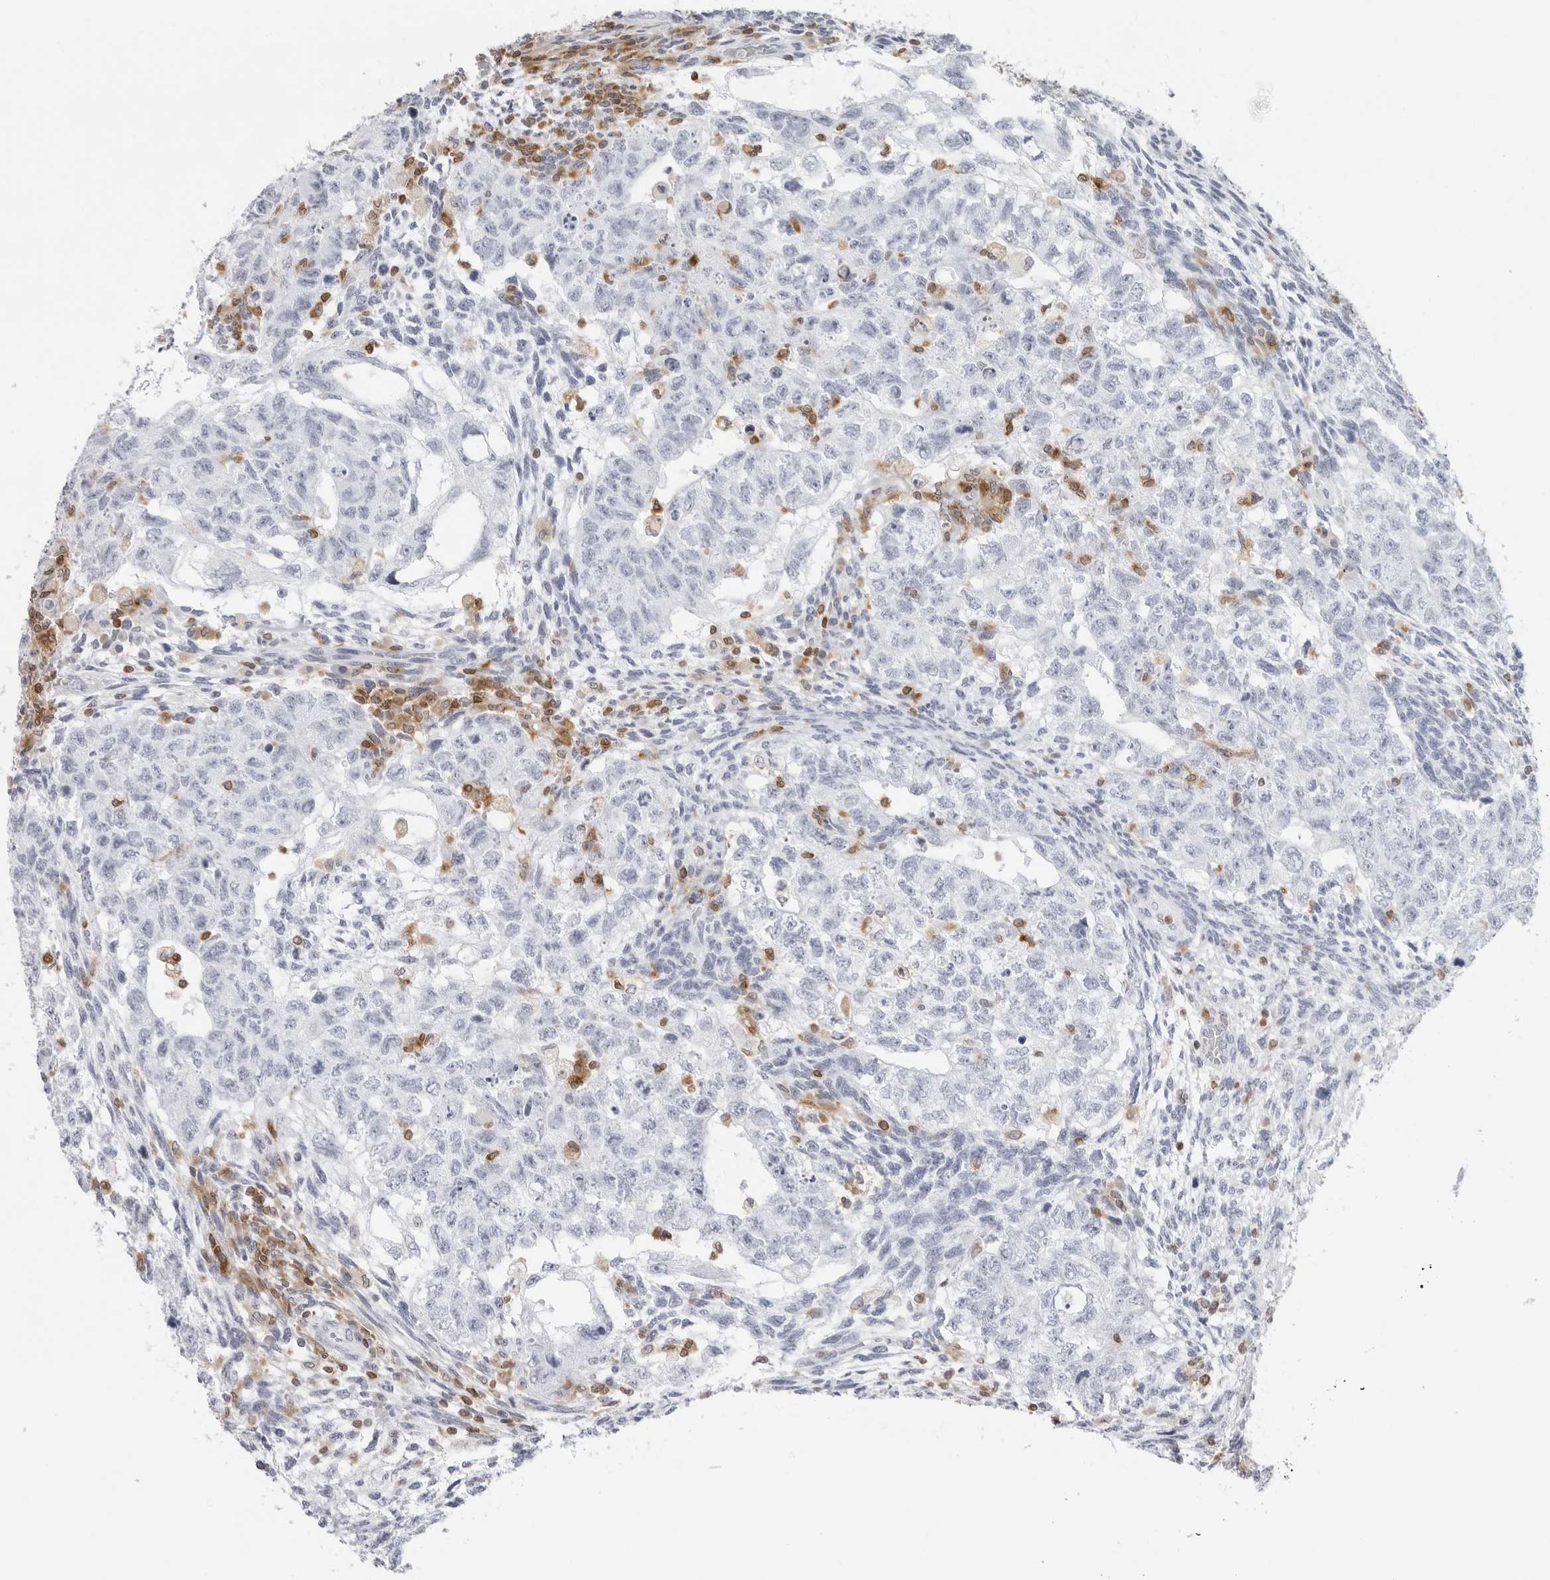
{"staining": {"intensity": "negative", "quantity": "none", "location": "none"}, "tissue": "testis cancer", "cell_type": "Tumor cells", "image_type": "cancer", "snomed": [{"axis": "morphology", "description": "Normal tissue, NOS"}, {"axis": "morphology", "description": "Carcinoma, Embryonal, NOS"}, {"axis": "topography", "description": "Testis"}], "caption": "Immunohistochemistry micrograph of human testis cancer stained for a protein (brown), which demonstrates no staining in tumor cells.", "gene": "FMNL1", "patient": {"sex": "male", "age": 36}}